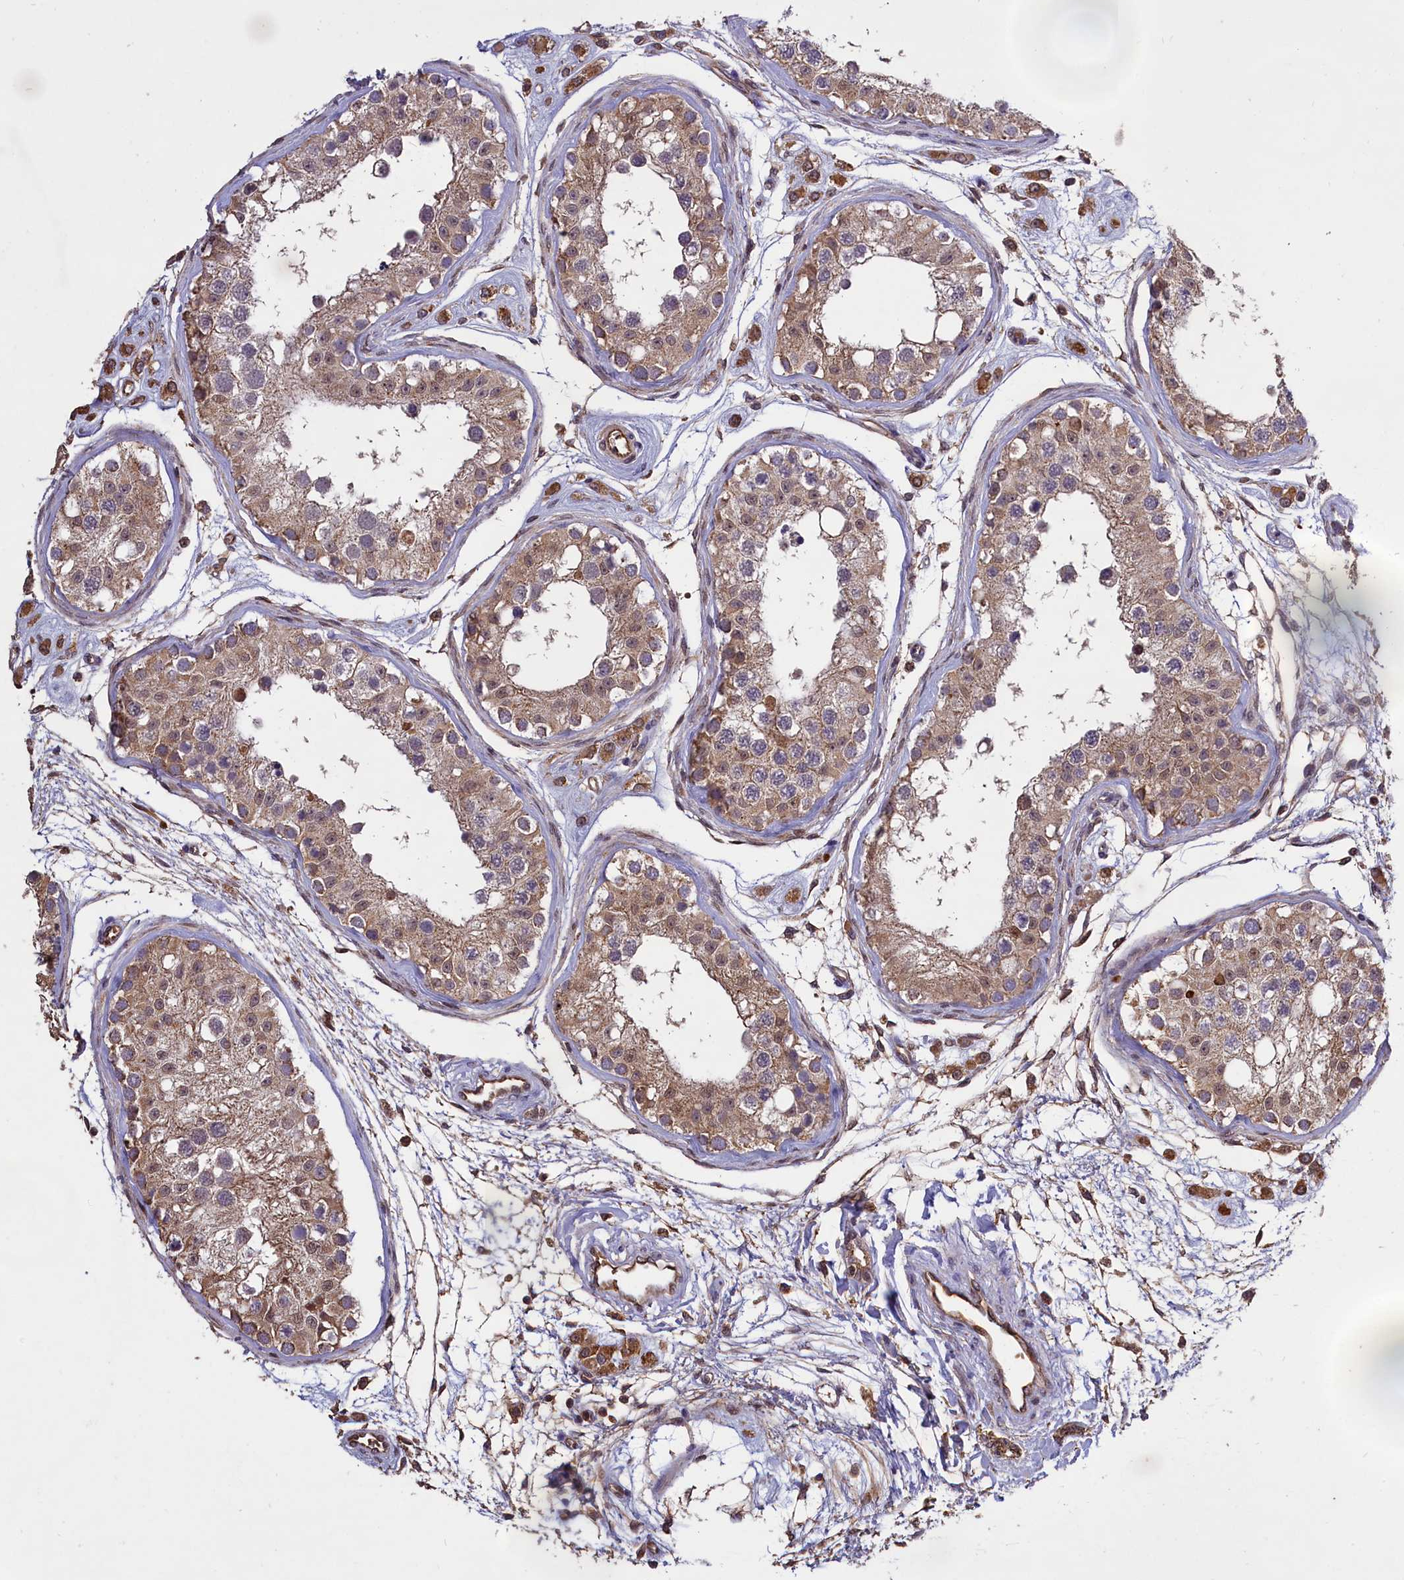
{"staining": {"intensity": "weak", "quantity": "25%-75%", "location": "cytoplasmic/membranous"}, "tissue": "testis", "cell_type": "Cells in seminiferous ducts", "image_type": "normal", "snomed": [{"axis": "morphology", "description": "Normal tissue, NOS"}, {"axis": "morphology", "description": "Adenocarcinoma, metastatic, NOS"}, {"axis": "topography", "description": "Testis"}], "caption": "Testis stained with DAB IHC exhibits low levels of weak cytoplasmic/membranous positivity in about 25%-75% of cells in seminiferous ducts. (Stains: DAB in brown, nuclei in blue, Microscopy: brightfield microscopy at high magnification).", "gene": "CLRN2", "patient": {"sex": "male", "age": 26}}